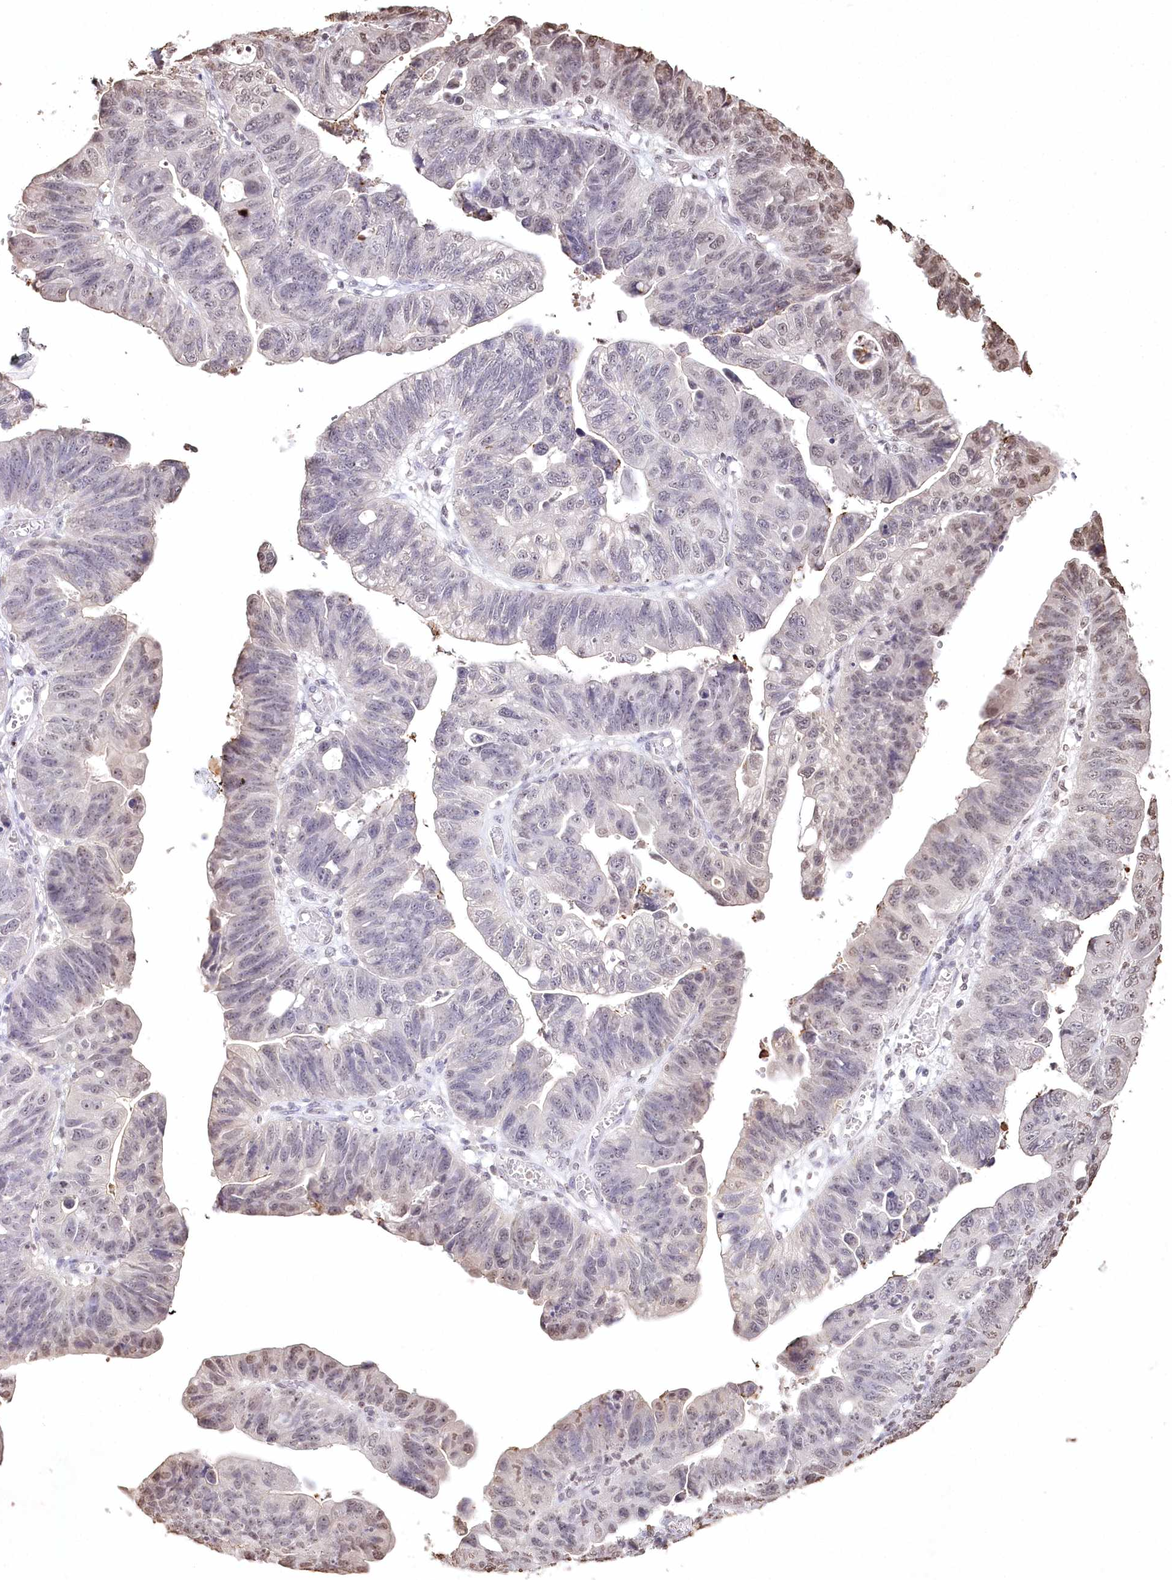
{"staining": {"intensity": "negative", "quantity": "none", "location": "none"}, "tissue": "stomach cancer", "cell_type": "Tumor cells", "image_type": "cancer", "snomed": [{"axis": "morphology", "description": "Adenocarcinoma, NOS"}, {"axis": "topography", "description": "Stomach"}], "caption": "DAB immunohistochemical staining of stomach cancer shows no significant staining in tumor cells.", "gene": "DMXL1", "patient": {"sex": "male", "age": 59}}